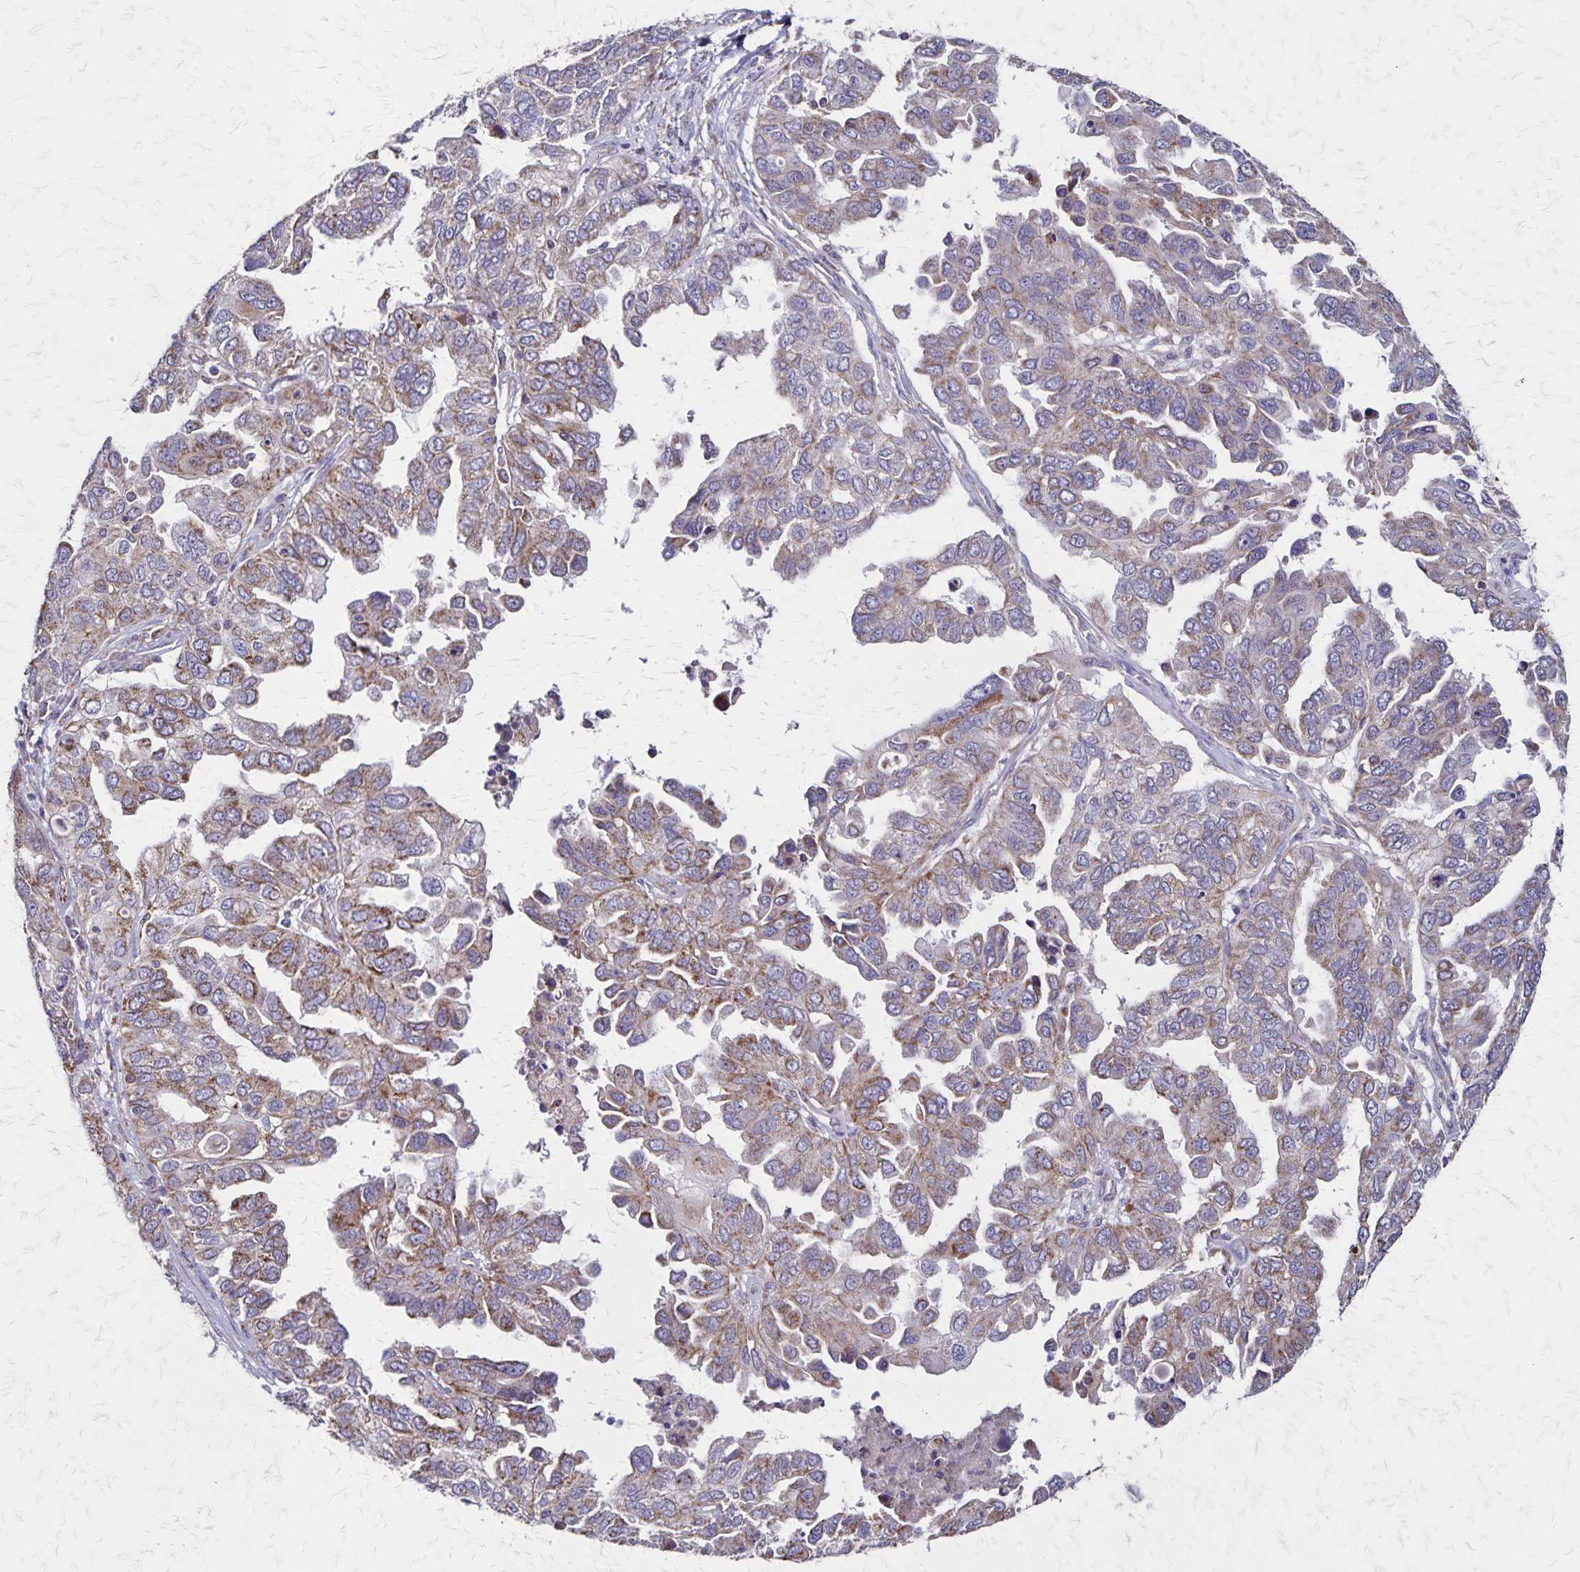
{"staining": {"intensity": "moderate", "quantity": "<25%", "location": "cytoplasmic/membranous"}, "tissue": "ovarian cancer", "cell_type": "Tumor cells", "image_type": "cancer", "snomed": [{"axis": "morphology", "description": "Cystadenocarcinoma, serous, NOS"}, {"axis": "topography", "description": "Ovary"}], "caption": "There is low levels of moderate cytoplasmic/membranous positivity in tumor cells of serous cystadenocarcinoma (ovarian), as demonstrated by immunohistochemical staining (brown color).", "gene": "NFS1", "patient": {"sex": "female", "age": 53}}